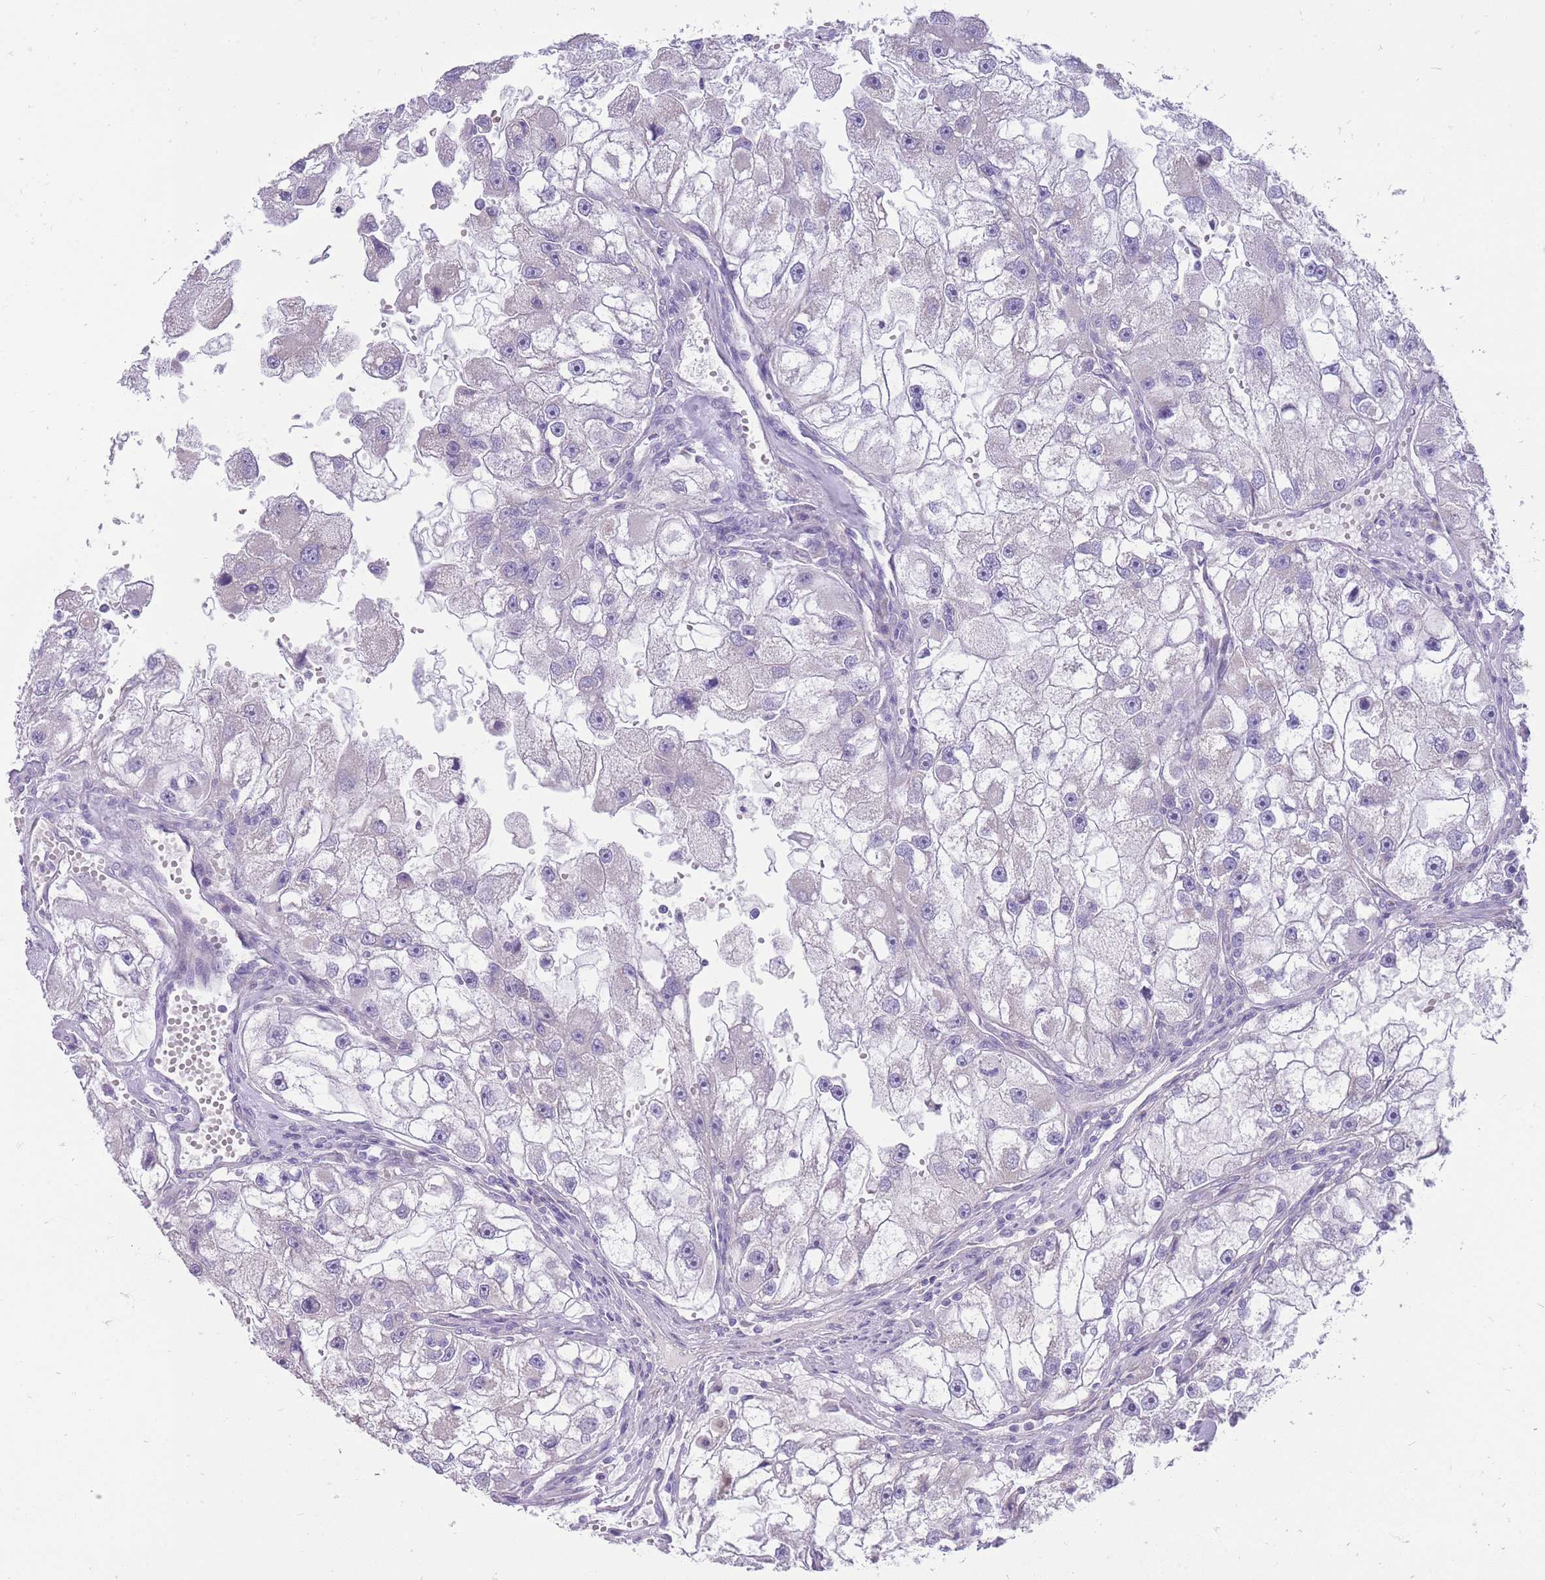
{"staining": {"intensity": "negative", "quantity": "none", "location": "none"}, "tissue": "renal cancer", "cell_type": "Tumor cells", "image_type": "cancer", "snomed": [{"axis": "morphology", "description": "Adenocarcinoma, NOS"}, {"axis": "topography", "description": "Kidney"}], "caption": "A high-resolution histopathology image shows IHC staining of renal adenocarcinoma, which displays no significant positivity in tumor cells.", "gene": "ERICH4", "patient": {"sex": "male", "age": 63}}